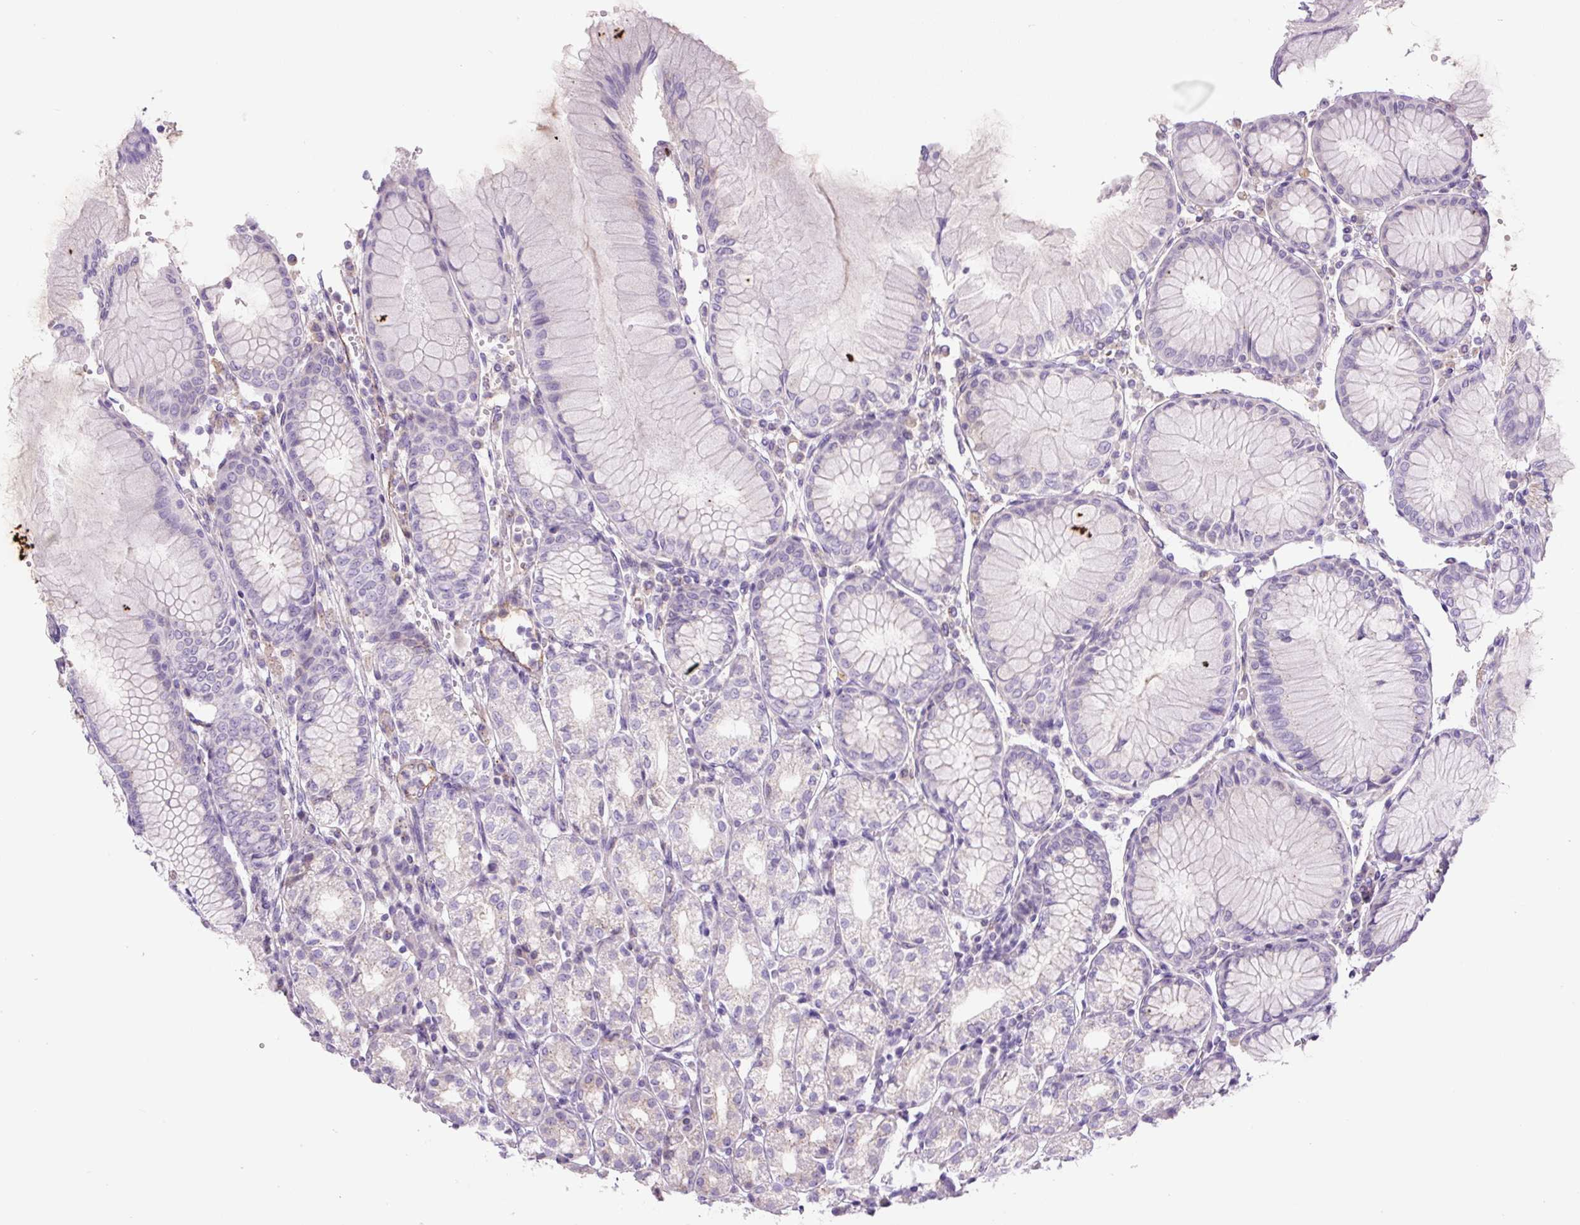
{"staining": {"intensity": "negative", "quantity": "none", "location": "none"}, "tissue": "stomach", "cell_type": "Glandular cells", "image_type": "normal", "snomed": [{"axis": "morphology", "description": "Normal tissue, NOS"}, {"axis": "topography", "description": "Stomach"}], "caption": "This is an immunohistochemistry (IHC) photomicrograph of normal human stomach. There is no expression in glandular cells.", "gene": "RSPO4", "patient": {"sex": "female", "age": 57}}